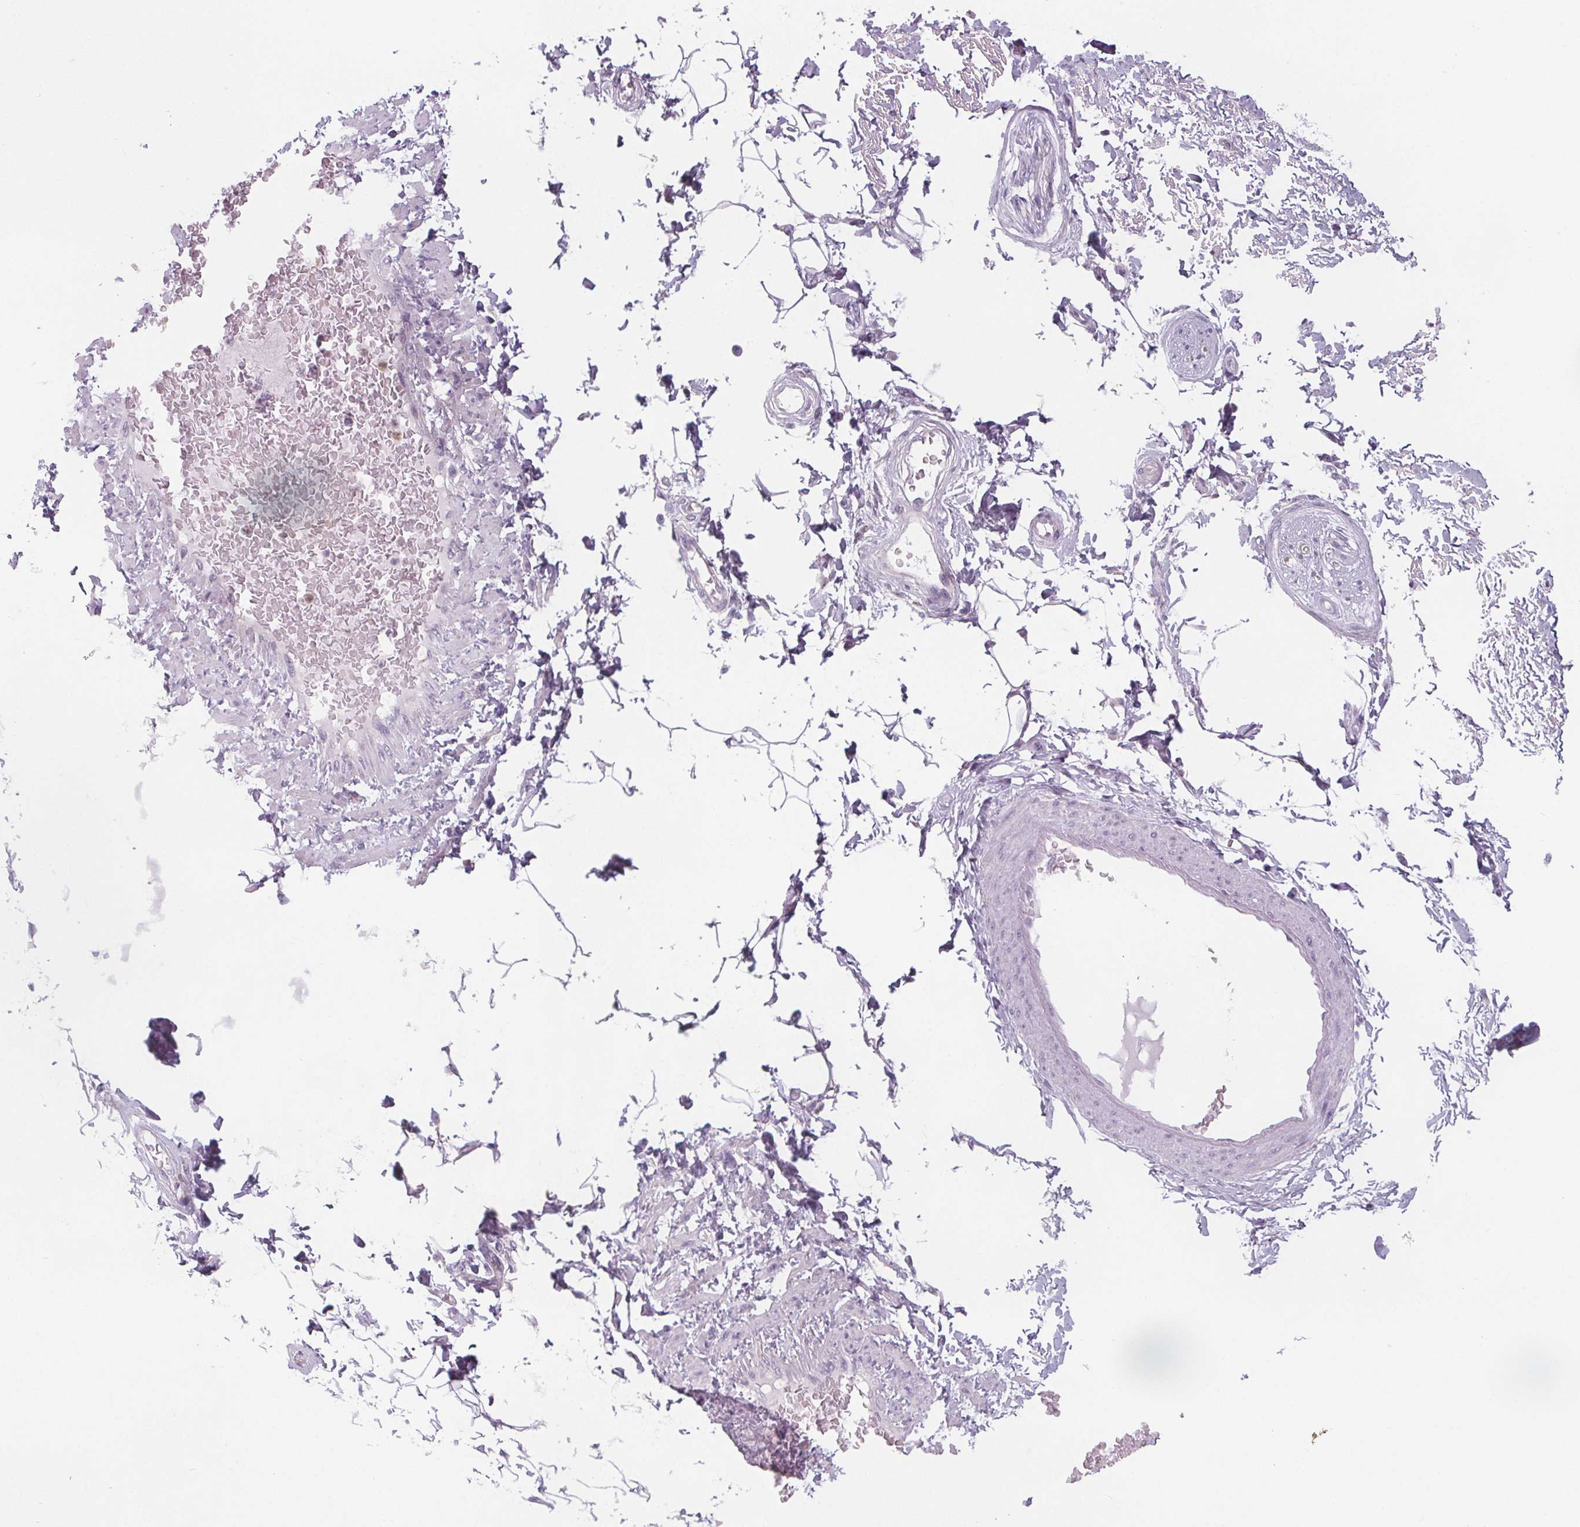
{"staining": {"intensity": "weak", "quantity": "<25%", "location": "nuclear"}, "tissue": "adipose tissue", "cell_type": "Adipocytes", "image_type": "normal", "snomed": [{"axis": "morphology", "description": "Normal tissue, NOS"}, {"axis": "topography", "description": "Peripheral nerve tissue"}], "caption": "A high-resolution micrograph shows immunohistochemistry (IHC) staining of normal adipose tissue, which shows no significant staining in adipocytes.", "gene": "NOLC1", "patient": {"sex": "male", "age": 51}}